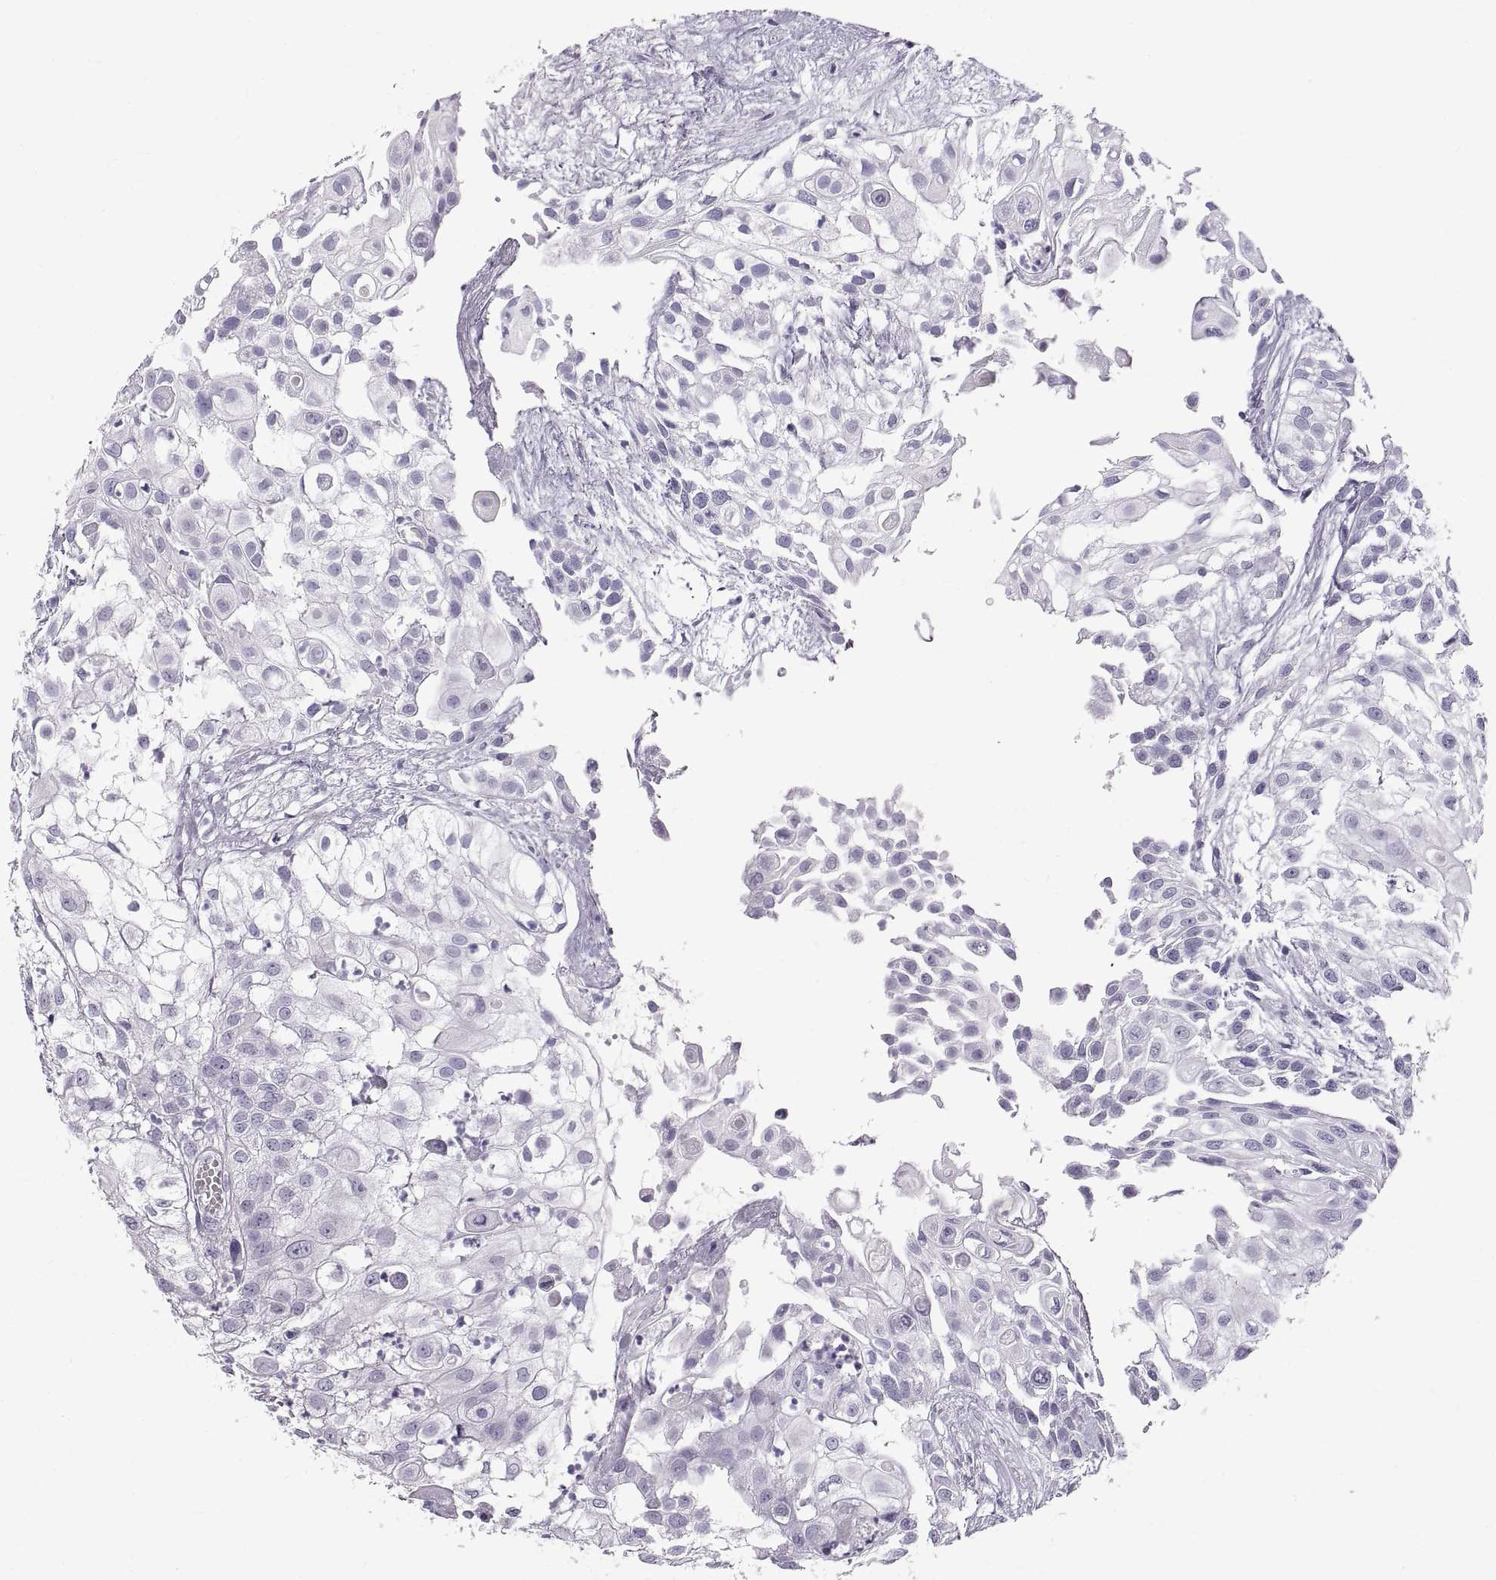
{"staining": {"intensity": "negative", "quantity": "none", "location": "none"}, "tissue": "urothelial cancer", "cell_type": "Tumor cells", "image_type": "cancer", "snomed": [{"axis": "morphology", "description": "Urothelial carcinoma, High grade"}, {"axis": "topography", "description": "Urinary bladder"}], "caption": "This is an immunohistochemistry (IHC) histopathology image of urothelial cancer. There is no staining in tumor cells.", "gene": "WFDC8", "patient": {"sex": "female", "age": 79}}